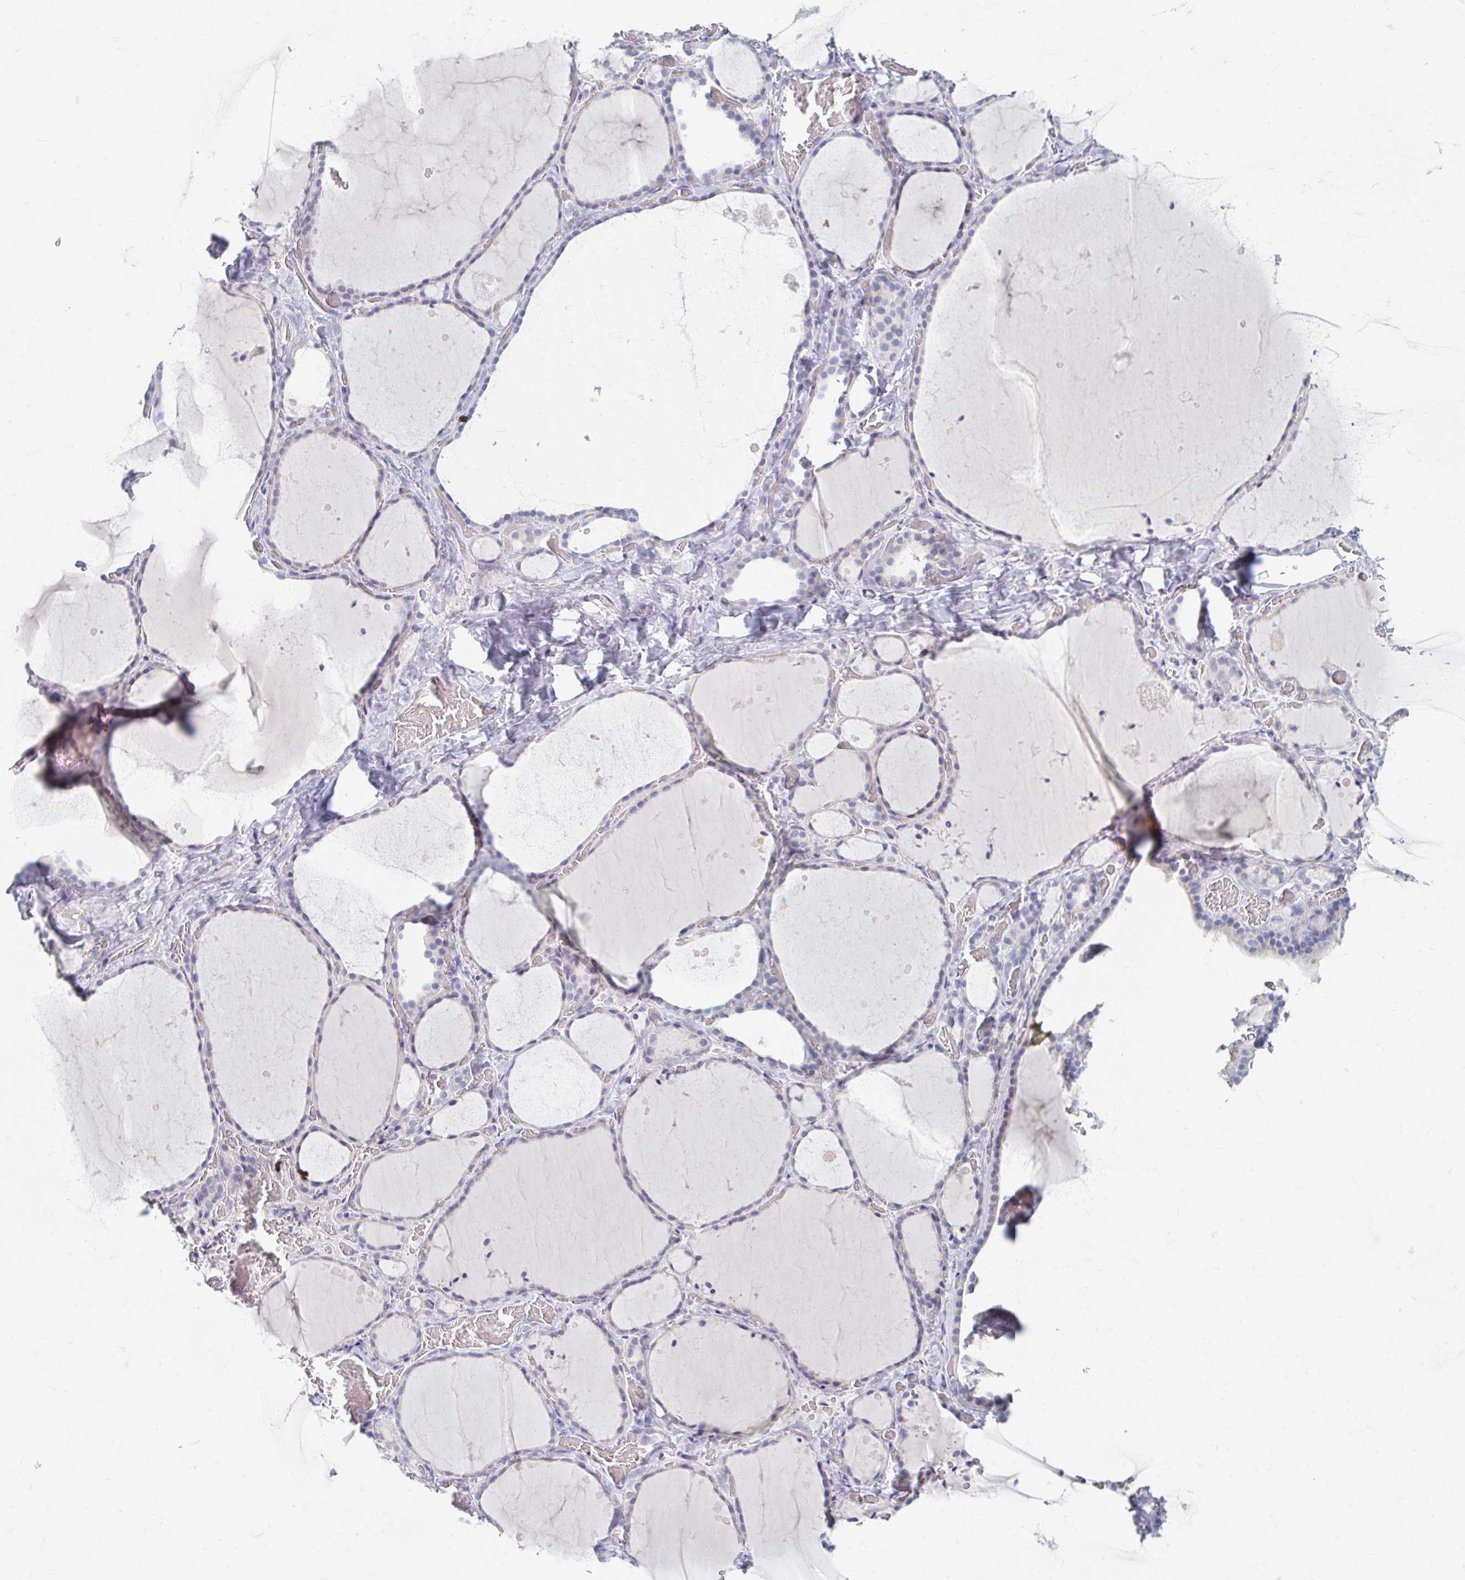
{"staining": {"intensity": "weak", "quantity": "<25%", "location": "cytoplasmic/membranous"}, "tissue": "thyroid gland", "cell_type": "Glandular cells", "image_type": "normal", "snomed": [{"axis": "morphology", "description": "Normal tissue, NOS"}, {"axis": "topography", "description": "Thyroid gland"}], "caption": "IHC photomicrograph of benign human thyroid gland stained for a protein (brown), which displays no staining in glandular cells. The staining is performed using DAB brown chromogen with nuclei counter-stained in using hematoxylin.", "gene": "MYLK2", "patient": {"sex": "female", "age": 36}}